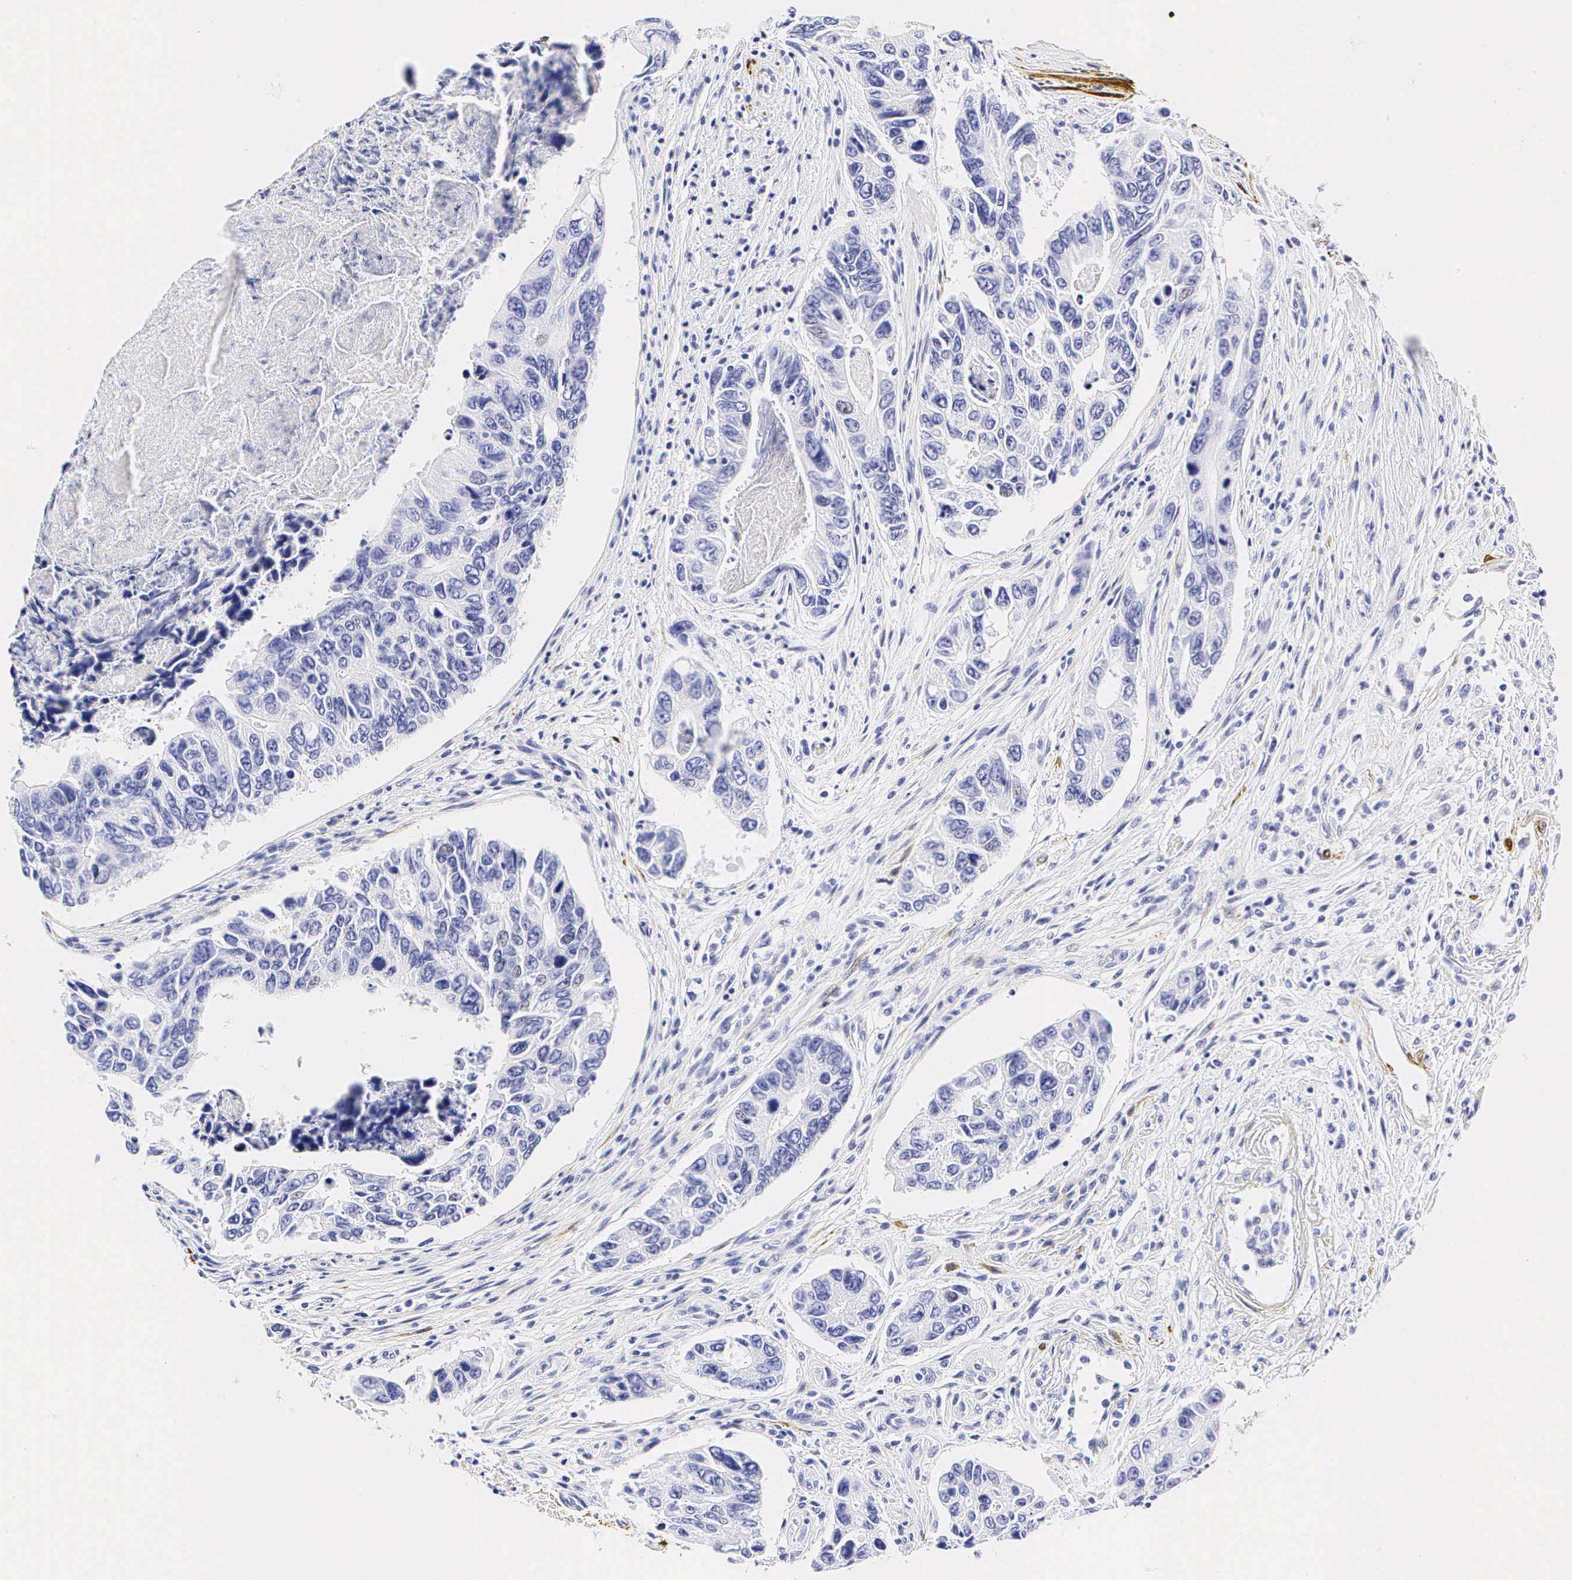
{"staining": {"intensity": "negative", "quantity": "none", "location": "none"}, "tissue": "colorectal cancer", "cell_type": "Tumor cells", "image_type": "cancer", "snomed": [{"axis": "morphology", "description": "Adenocarcinoma, NOS"}, {"axis": "topography", "description": "Colon"}], "caption": "Colorectal adenocarcinoma was stained to show a protein in brown. There is no significant staining in tumor cells.", "gene": "CALD1", "patient": {"sex": "female", "age": 86}}